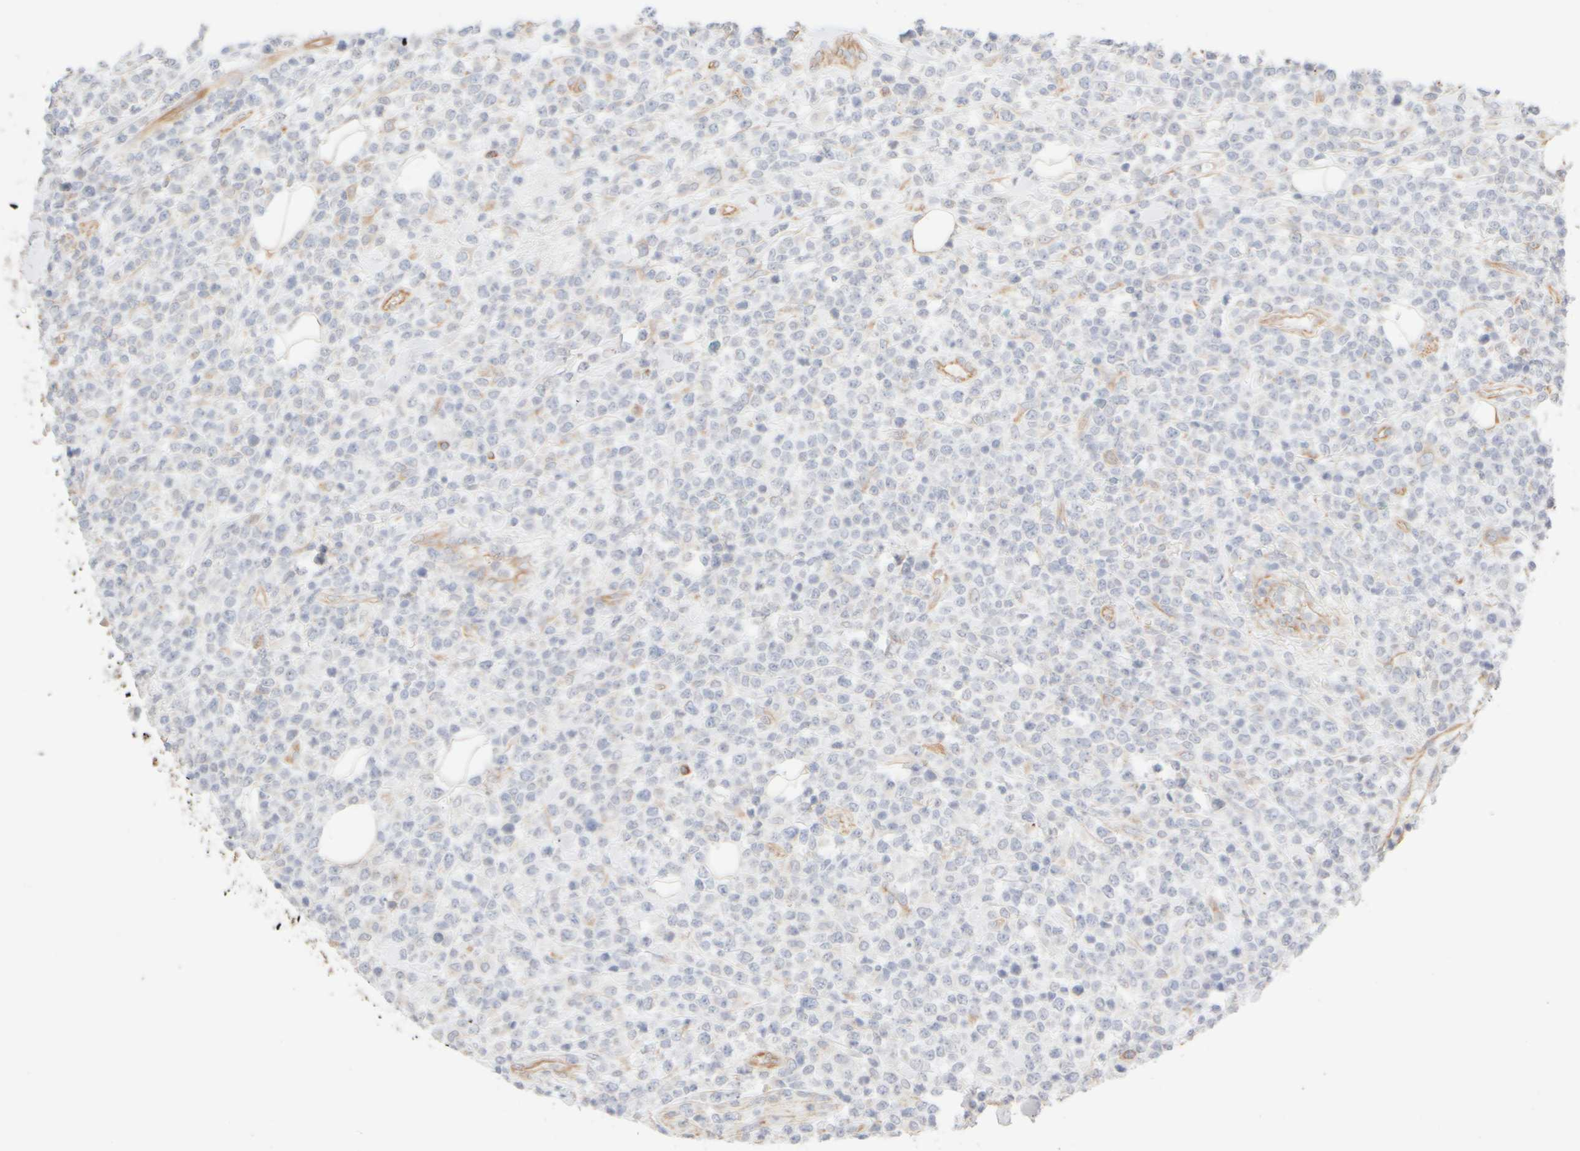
{"staining": {"intensity": "negative", "quantity": "none", "location": "none"}, "tissue": "lymphoma", "cell_type": "Tumor cells", "image_type": "cancer", "snomed": [{"axis": "morphology", "description": "Malignant lymphoma, non-Hodgkin's type, High grade"}, {"axis": "topography", "description": "Colon"}], "caption": "High power microscopy photomicrograph of an IHC photomicrograph of lymphoma, revealing no significant positivity in tumor cells.", "gene": "KRT15", "patient": {"sex": "female", "age": 53}}